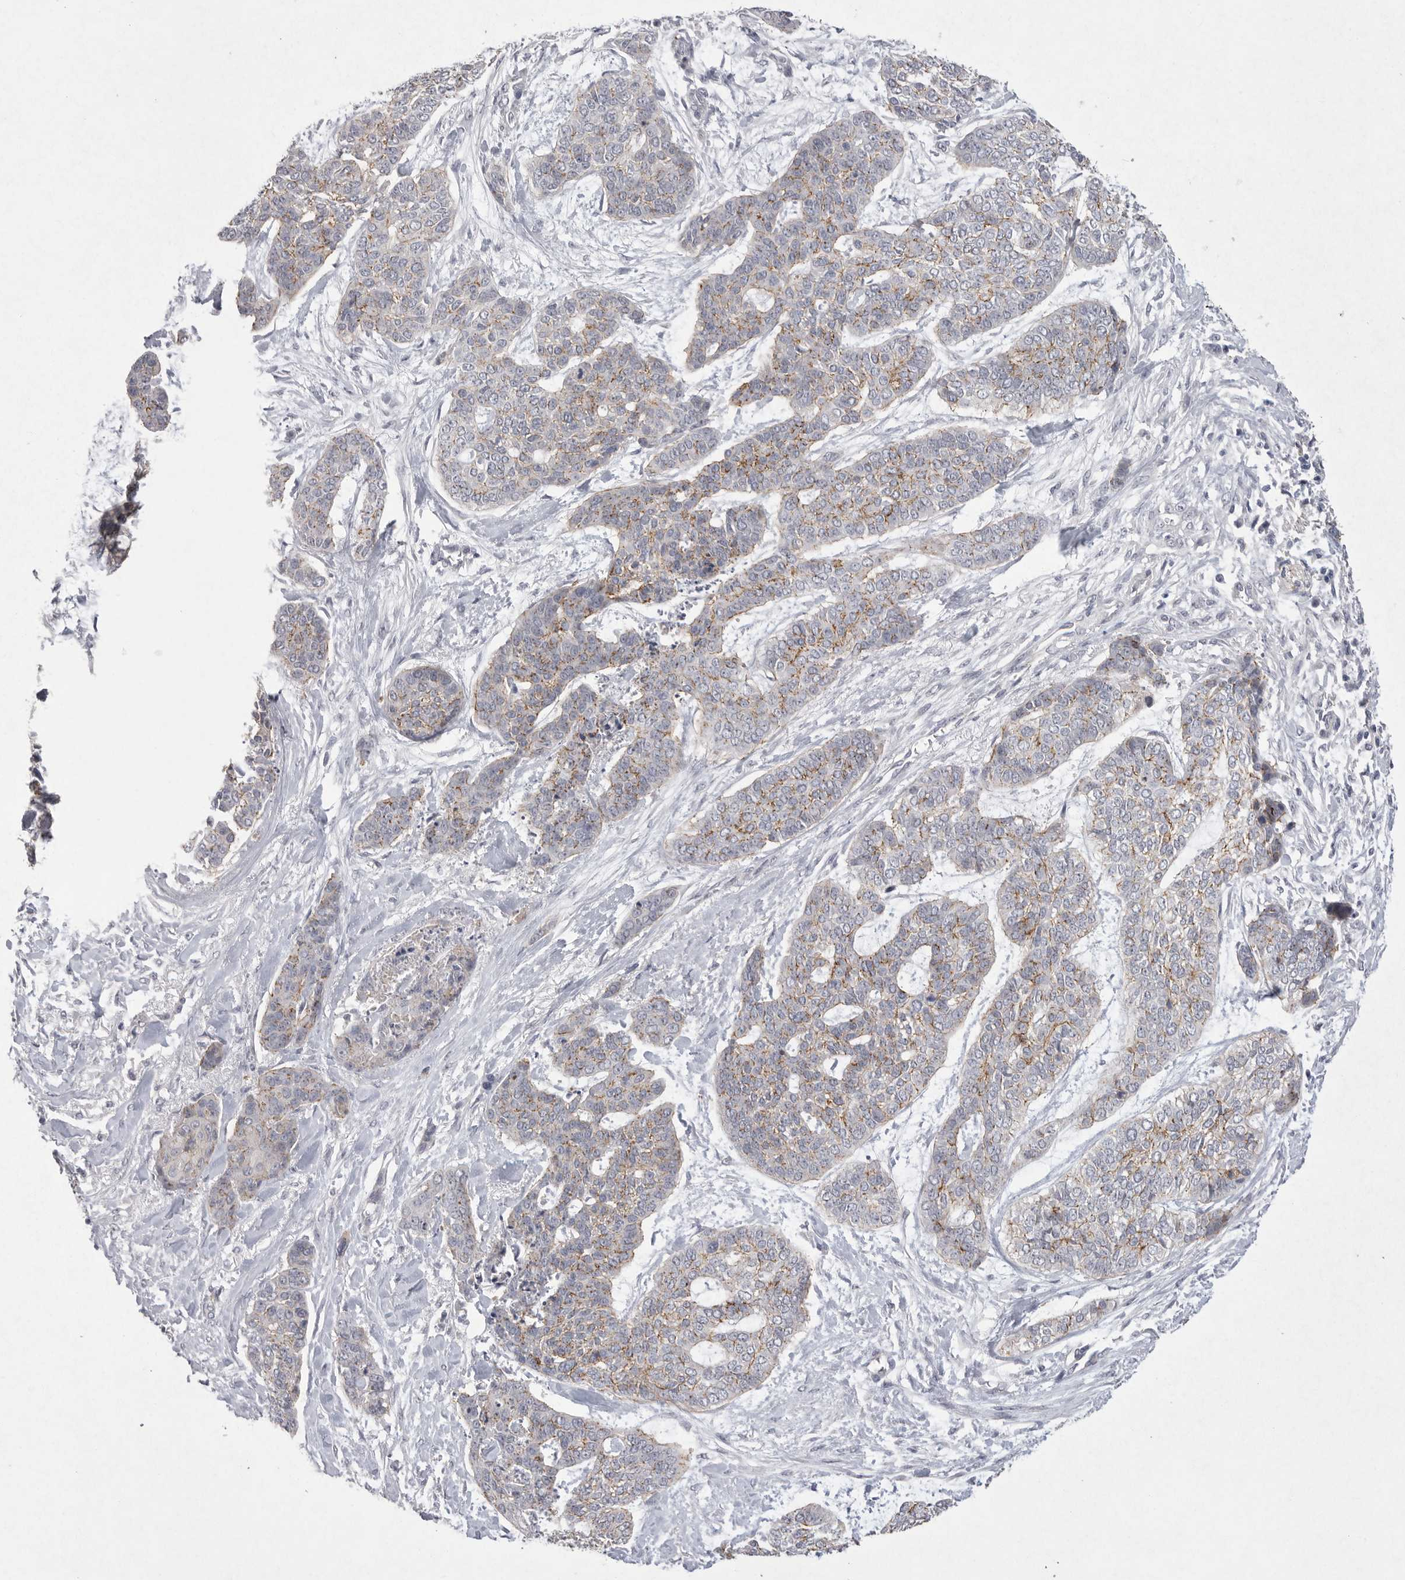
{"staining": {"intensity": "moderate", "quantity": "25%-75%", "location": "cytoplasmic/membranous"}, "tissue": "skin cancer", "cell_type": "Tumor cells", "image_type": "cancer", "snomed": [{"axis": "morphology", "description": "Basal cell carcinoma"}, {"axis": "topography", "description": "Skin"}], "caption": "The immunohistochemical stain labels moderate cytoplasmic/membranous positivity in tumor cells of skin basal cell carcinoma tissue.", "gene": "VANGL2", "patient": {"sex": "female", "age": 64}}